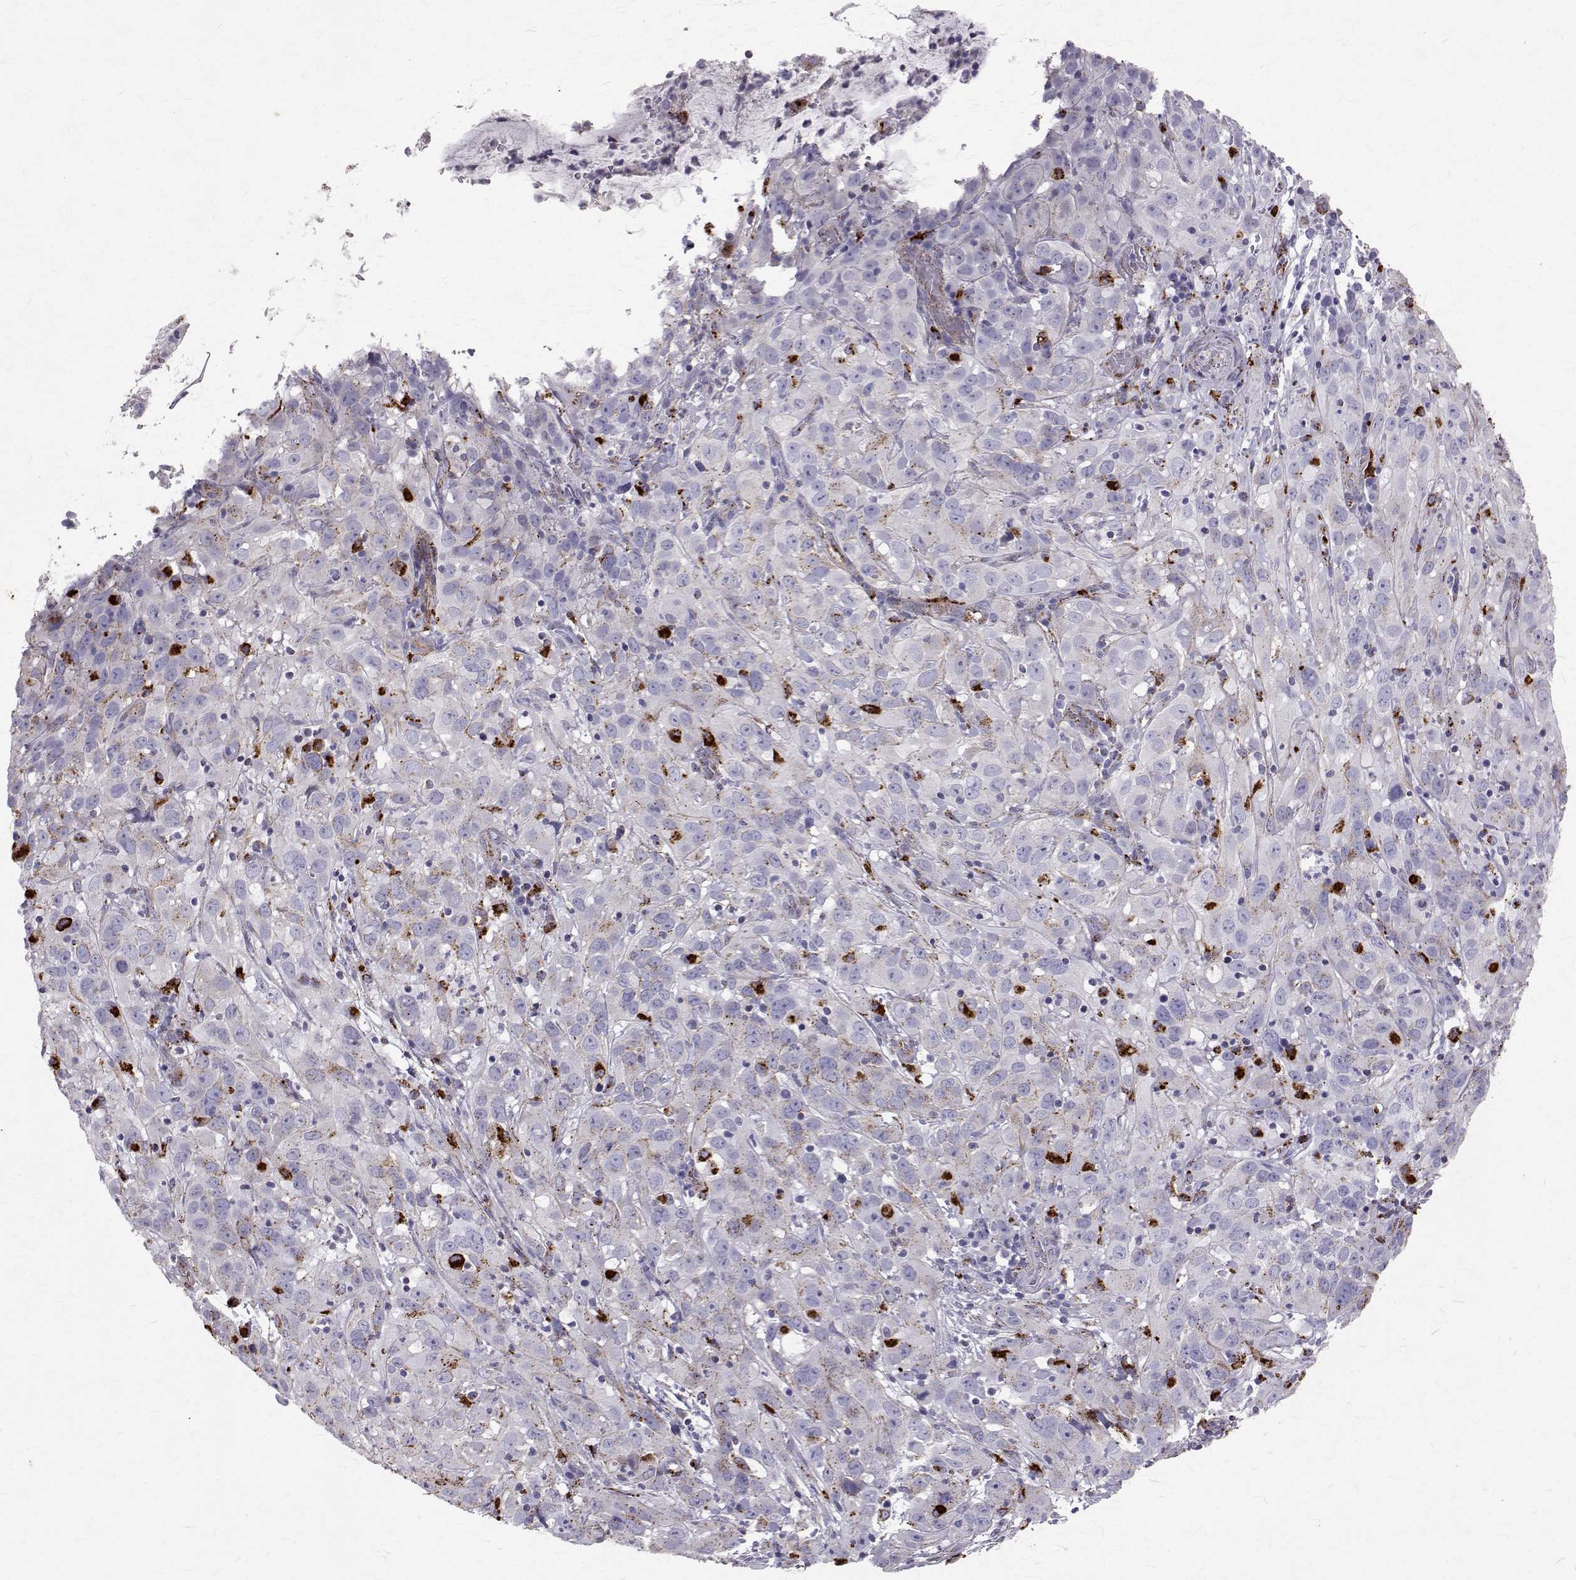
{"staining": {"intensity": "negative", "quantity": "none", "location": "none"}, "tissue": "cervical cancer", "cell_type": "Tumor cells", "image_type": "cancer", "snomed": [{"axis": "morphology", "description": "Squamous cell carcinoma, NOS"}, {"axis": "topography", "description": "Cervix"}], "caption": "Tumor cells show no significant positivity in squamous cell carcinoma (cervical). The staining was performed using DAB (3,3'-diaminobenzidine) to visualize the protein expression in brown, while the nuclei were stained in blue with hematoxylin (Magnification: 20x).", "gene": "TPP1", "patient": {"sex": "female", "age": 32}}